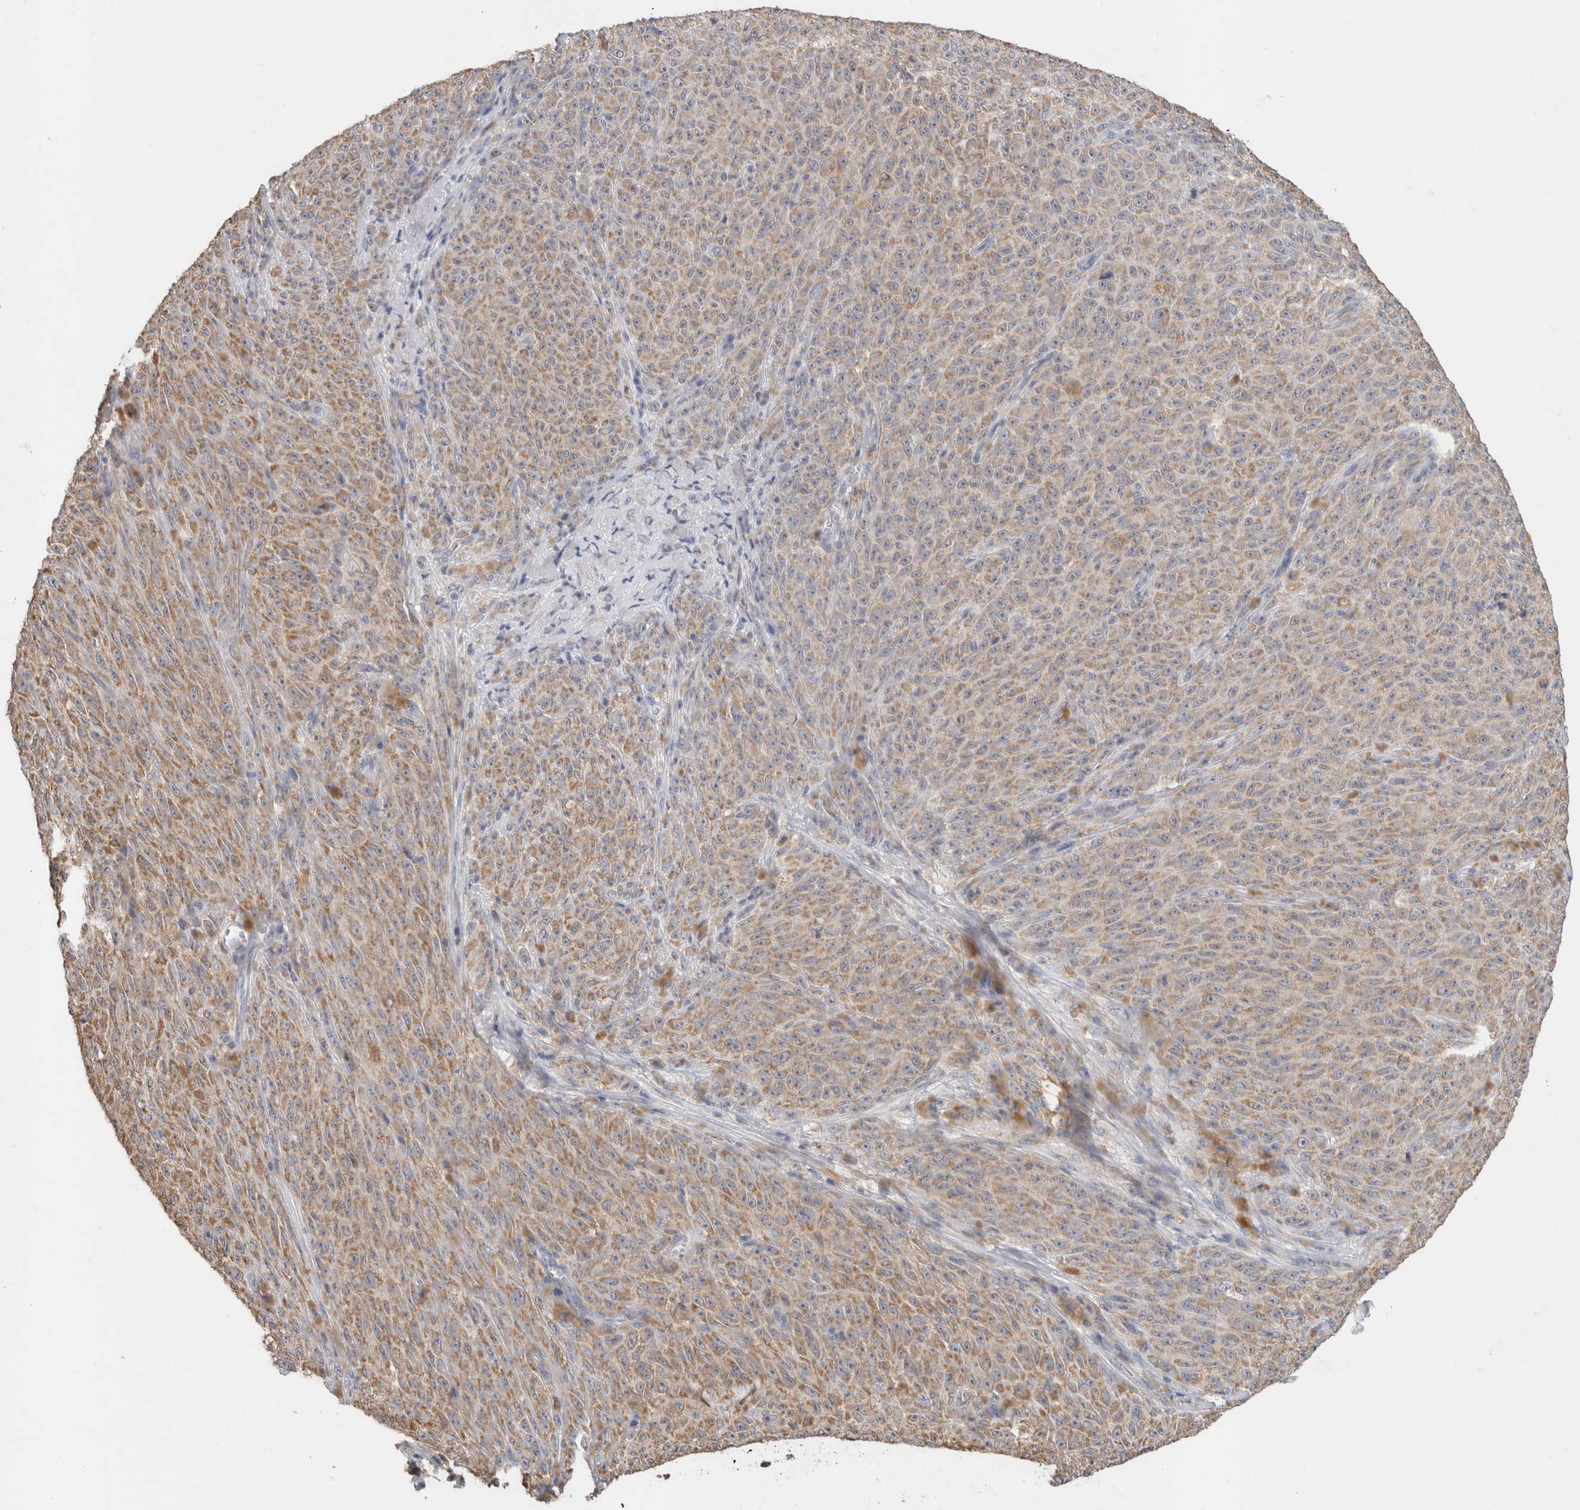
{"staining": {"intensity": "moderate", "quantity": ">75%", "location": "cytoplasmic/membranous"}, "tissue": "melanoma", "cell_type": "Tumor cells", "image_type": "cancer", "snomed": [{"axis": "morphology", "description": "Malignant melanoma, NOS"}, {"axis": "topography", "description": "Skin"}], "caption": "Melanoma tissue exhibits moderate cytoplasmic/membranous staining in approximately >75% of tumor cells", "gene": "RAB14", "patient": {"sex": "female", "age": 82}}